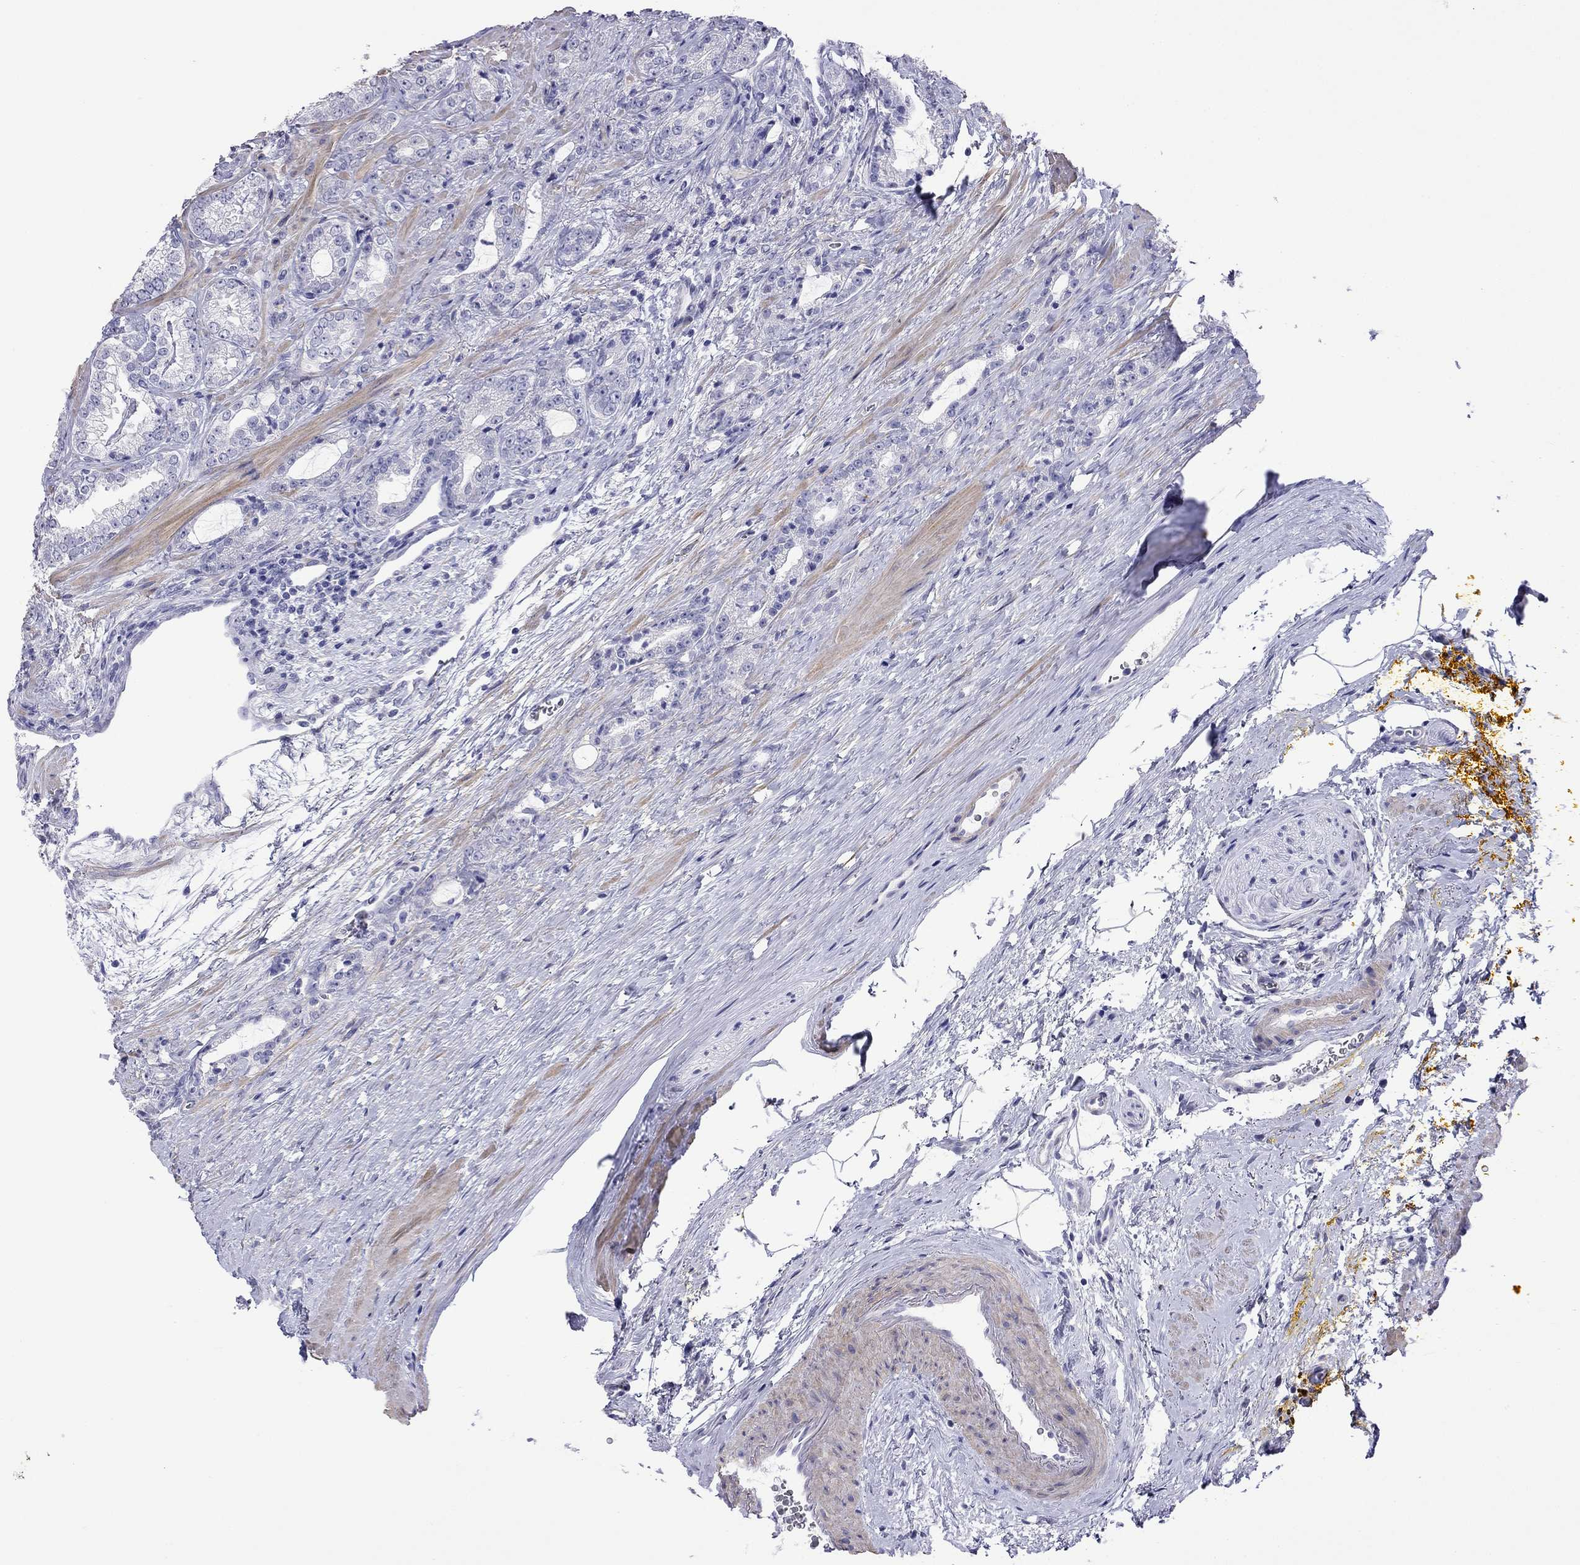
{"staining": {"intensity": "negative", "quantity": "none", "location": "none"}, "tissue": "prostate cancer", "cell_type": "Tumor cells", "image_type": "cancer", "snomed": [{"axis": "morphology", "description": "Adenocarcinoma, NOS"}, {"axis": "topography", "description": "Prostate"}], "caption": "A micrograph of human prostate cancer is negative for staining in tumor cells.", "gene": "KIAA2012", "patient": {"sex": "male", "age": 67}}